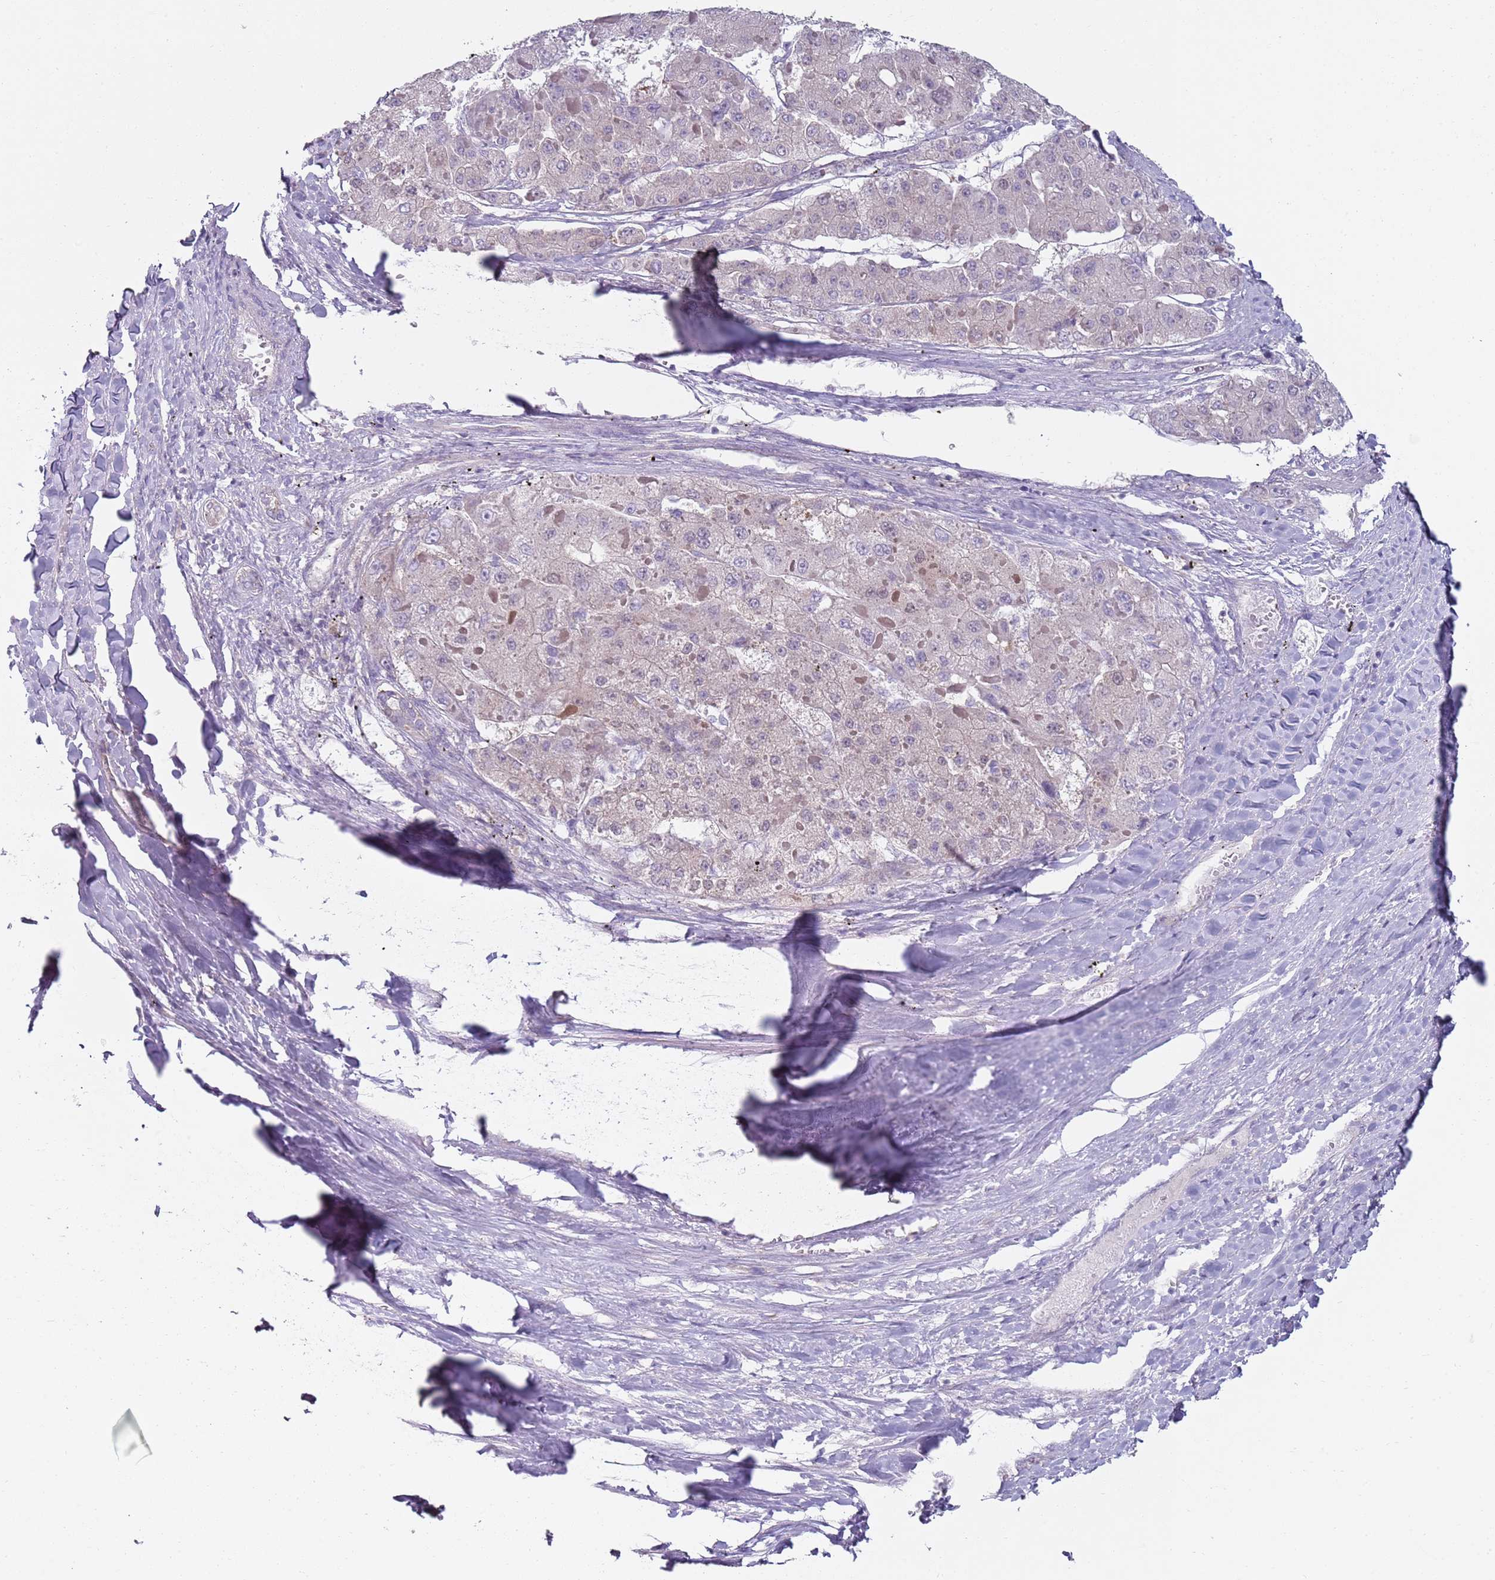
{"staining": {"intensity": "negative", "quantity": "none", "location": "none"}, "tissue": "liver cancer", "cell_type": "Tumor cells", "image_type": "cancer", "snomed": [{"axis": "morphology", "description": "Carcinoma, Hepatocellular, NOS"}, {"axis": "topography", "description": "Liver"}], "caption": "Liver cancer (hepatocellular carcinoma) stained for a protein using immunohistochemistry reveals no positivity tumor cells.", "gene": "SLC26A6", "patient": {"sex": "female", "age": 73}}